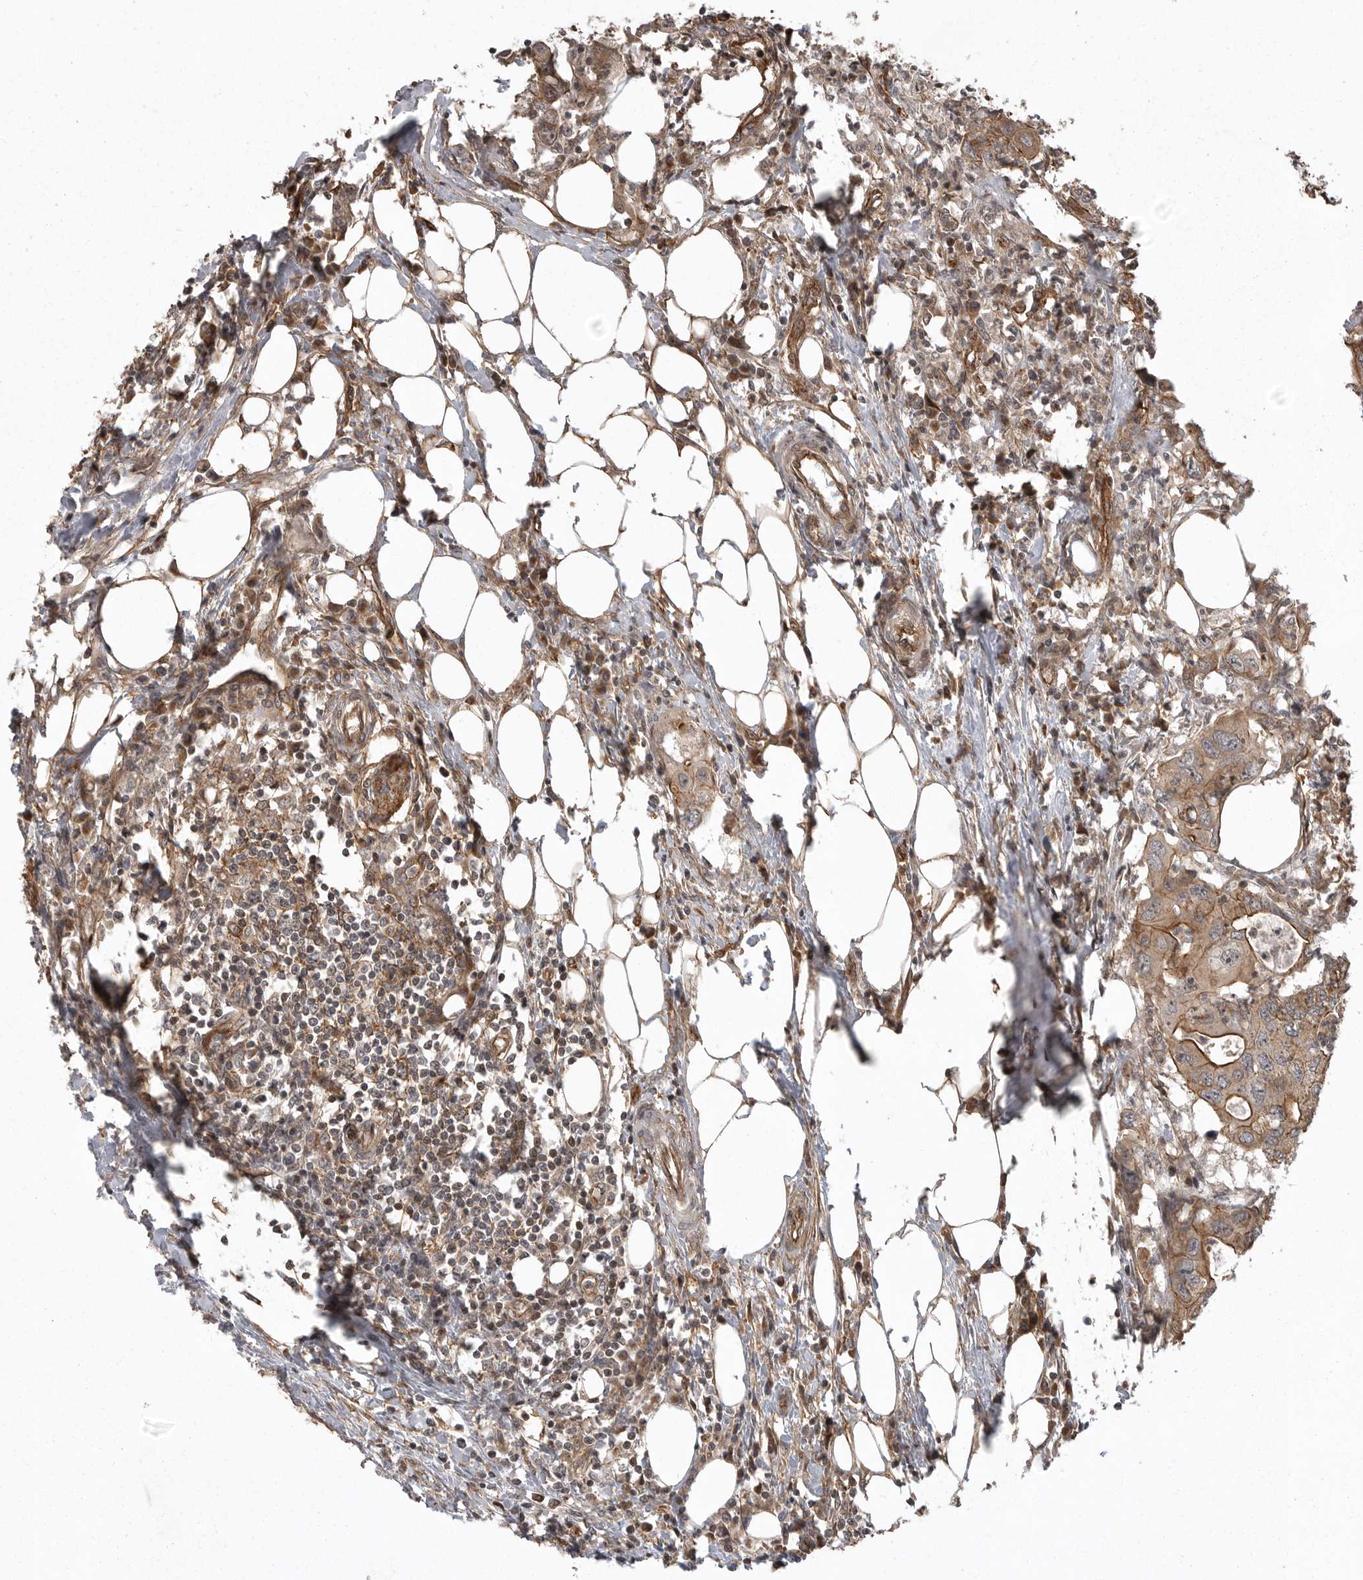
{"staining": {"intensity": "moderate", "quantity": ">75%", "location": "cytoplasmic/membranous"}, "tissue": "colorectal cancer", "cell_type": "Tumor cells", "image_type": "cancer", "snomed": [{"axis": "morphology", "description": "Adenocarcinoma, NOS"}, {"axis": "topography", "description": "Colon"}], "caption": "Brown immunohistochemical staining in human adenocarcinoma (colorectal) exhibits moderate cytoplasmic/membranous positivity in about >75% of tumor cells.", "gene": "DNAJC8", "patient": {"sex": "male", "age": 71}}